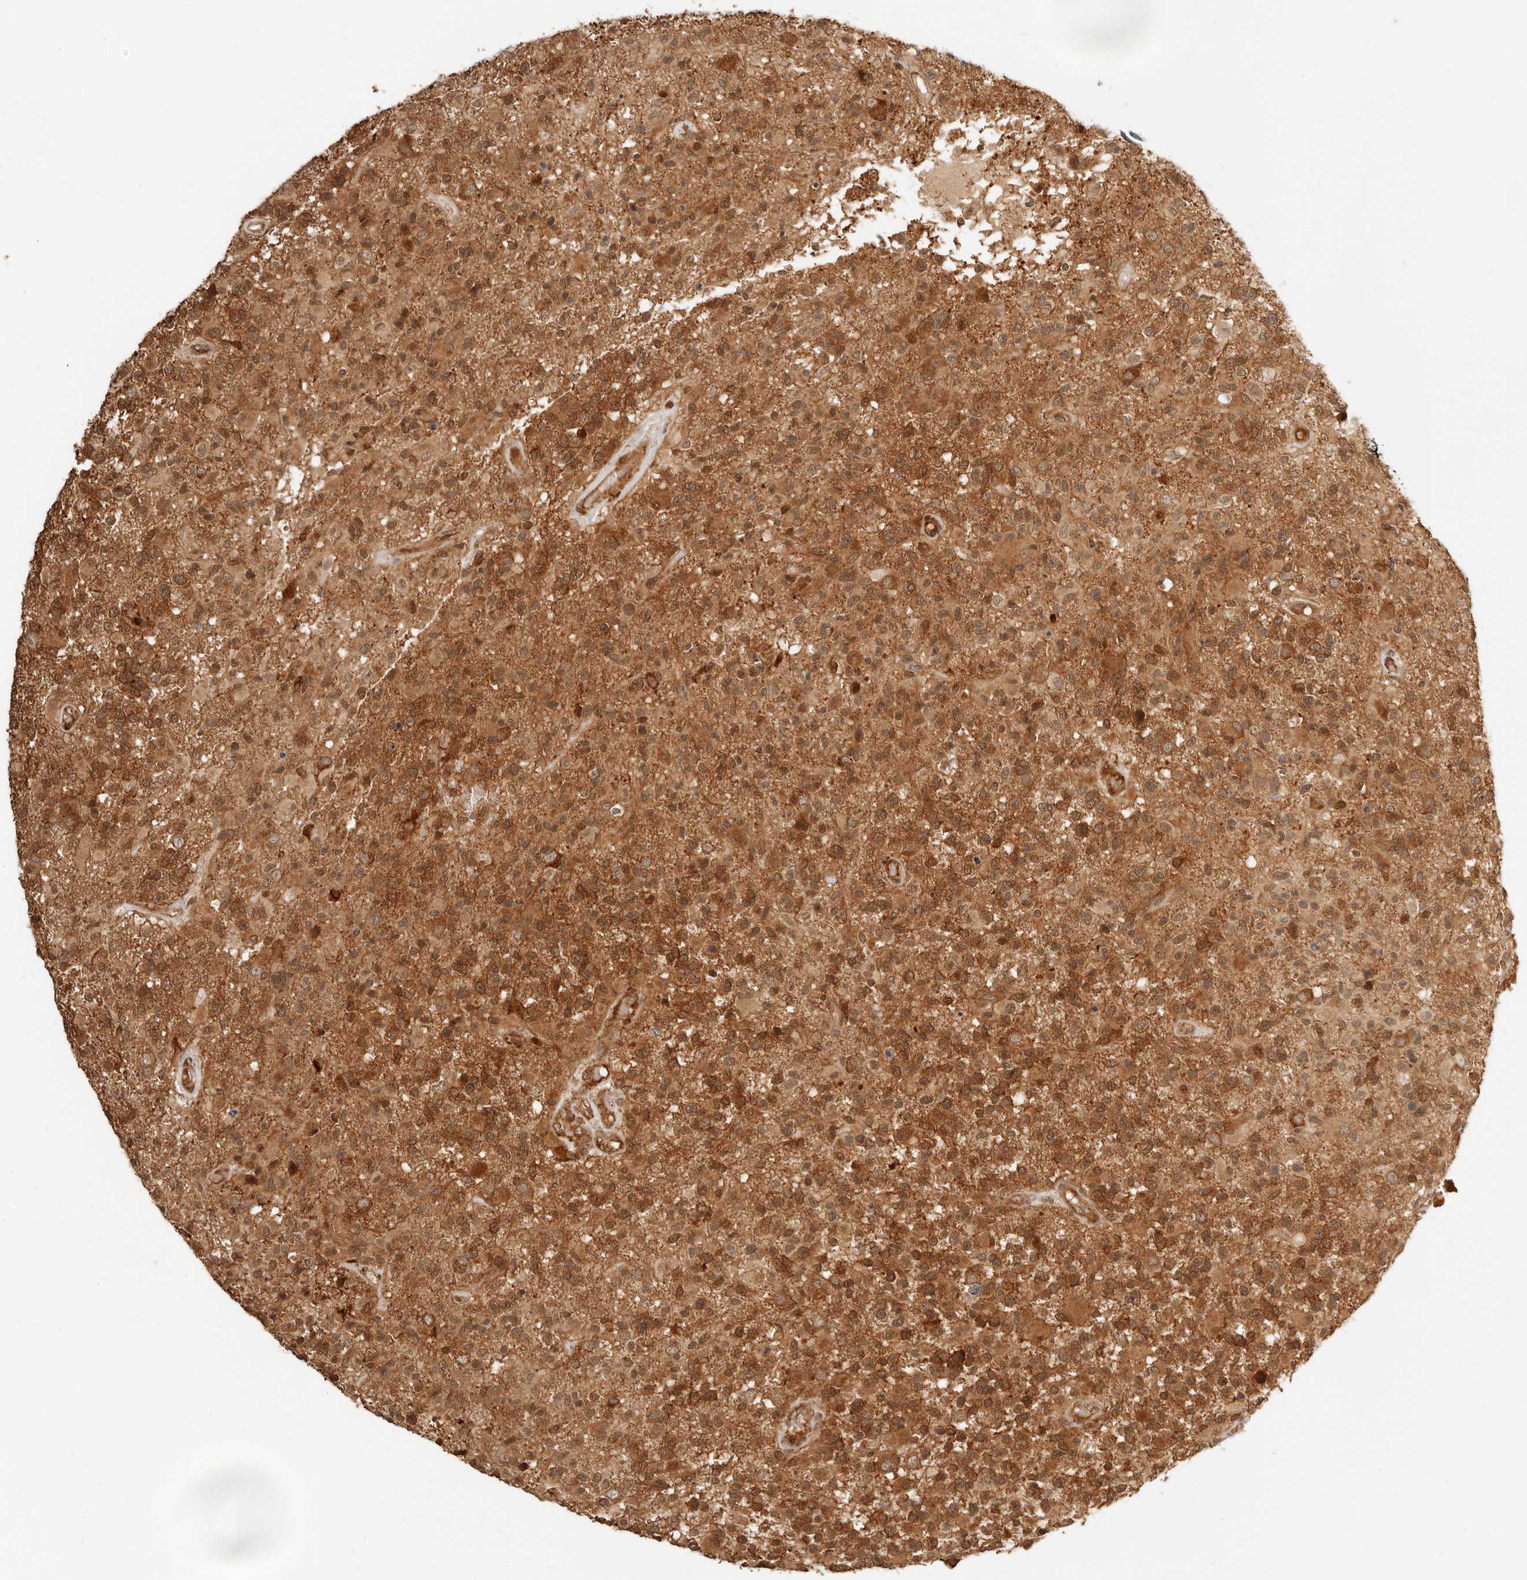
{"staining": {"intensity": "moderate", "quantity": ">75%", "location": "cytoplasmic/membranous,nuclear"}, "tissue": "glioma", "cell_type": "Tumor cells", "image_type": "cancer", "snomed": [{"axis": "morphology", "description": "Glioma, malignant, High grade"}, {"axis": "morphology", "description": "Glioblastoma, NOS"}, {"axis": "topography", "description": "Brain"}], "caption": "Moderate cytoplasmic/membranous and nuclear positivity for a protein is identified in approximately >75% of tumor cells of malignant glioma (high-grade) using immunohistochemistry (IHC).", "gene": "BAALC", "patient": {"sex": "male", "age": 60}}